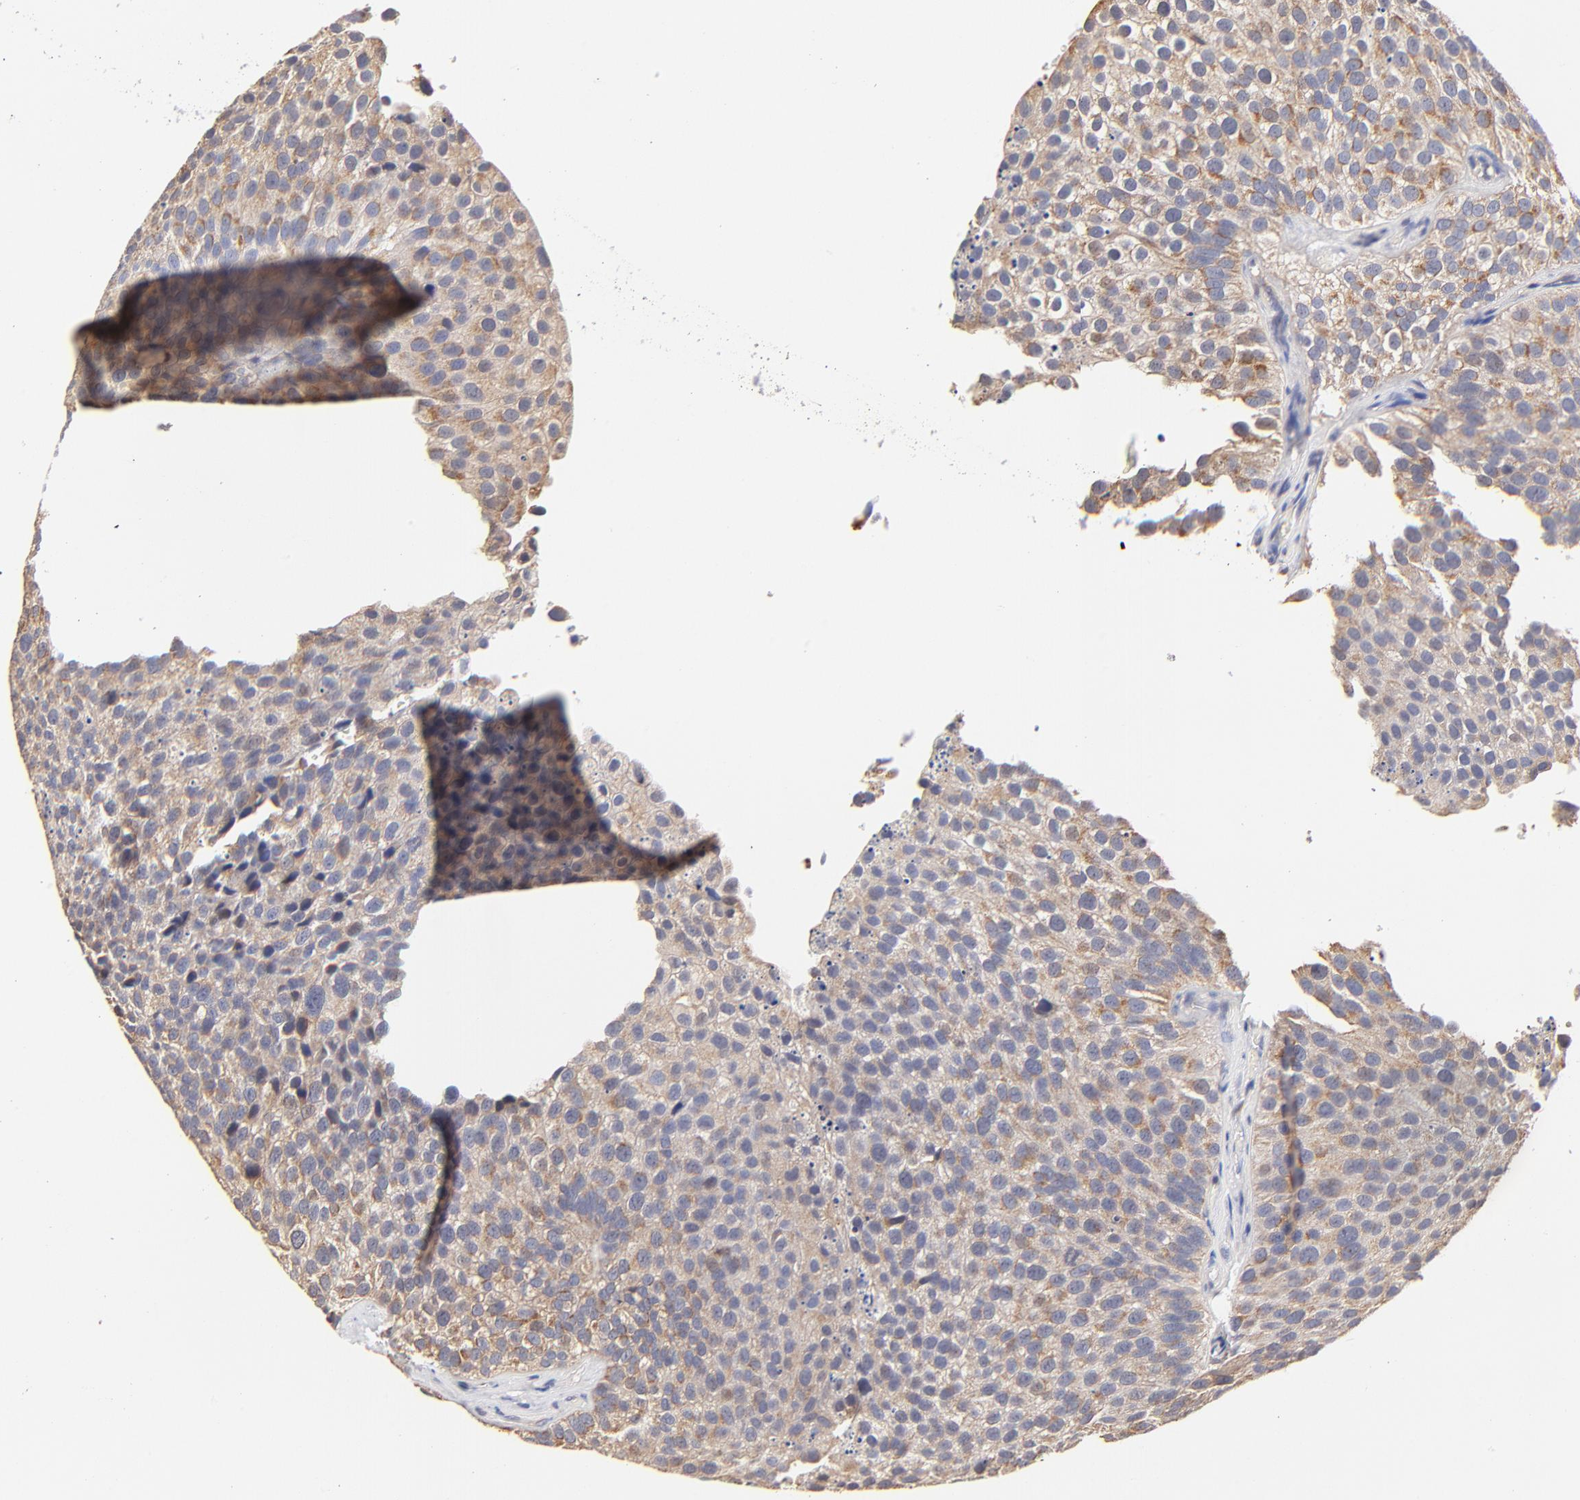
{"staining": {"intensity": "weak", "quantity": ">75%", "location": "cytoplasmic/membranous"}, "tissue": "urothelial cancer", "cell_type": "Tumor cells", "image_type": "cancer", "snomed": [{"axis": "morphology", "description": "Urothelial carcinoma, High grade"}, {"axis": "topography", "description": "Urinary bladder"}], "caption": "Urothelial cancer stained for a protein reveals weak cytoplasmic/membranous positivity in tumor cells. (DAB (3,3'-diaminobenzidine) IHC, brown staining for protein, blue staining for nuclei).", "gene": "BBOF1", "patient": {"sex": "male", "age": 72}}